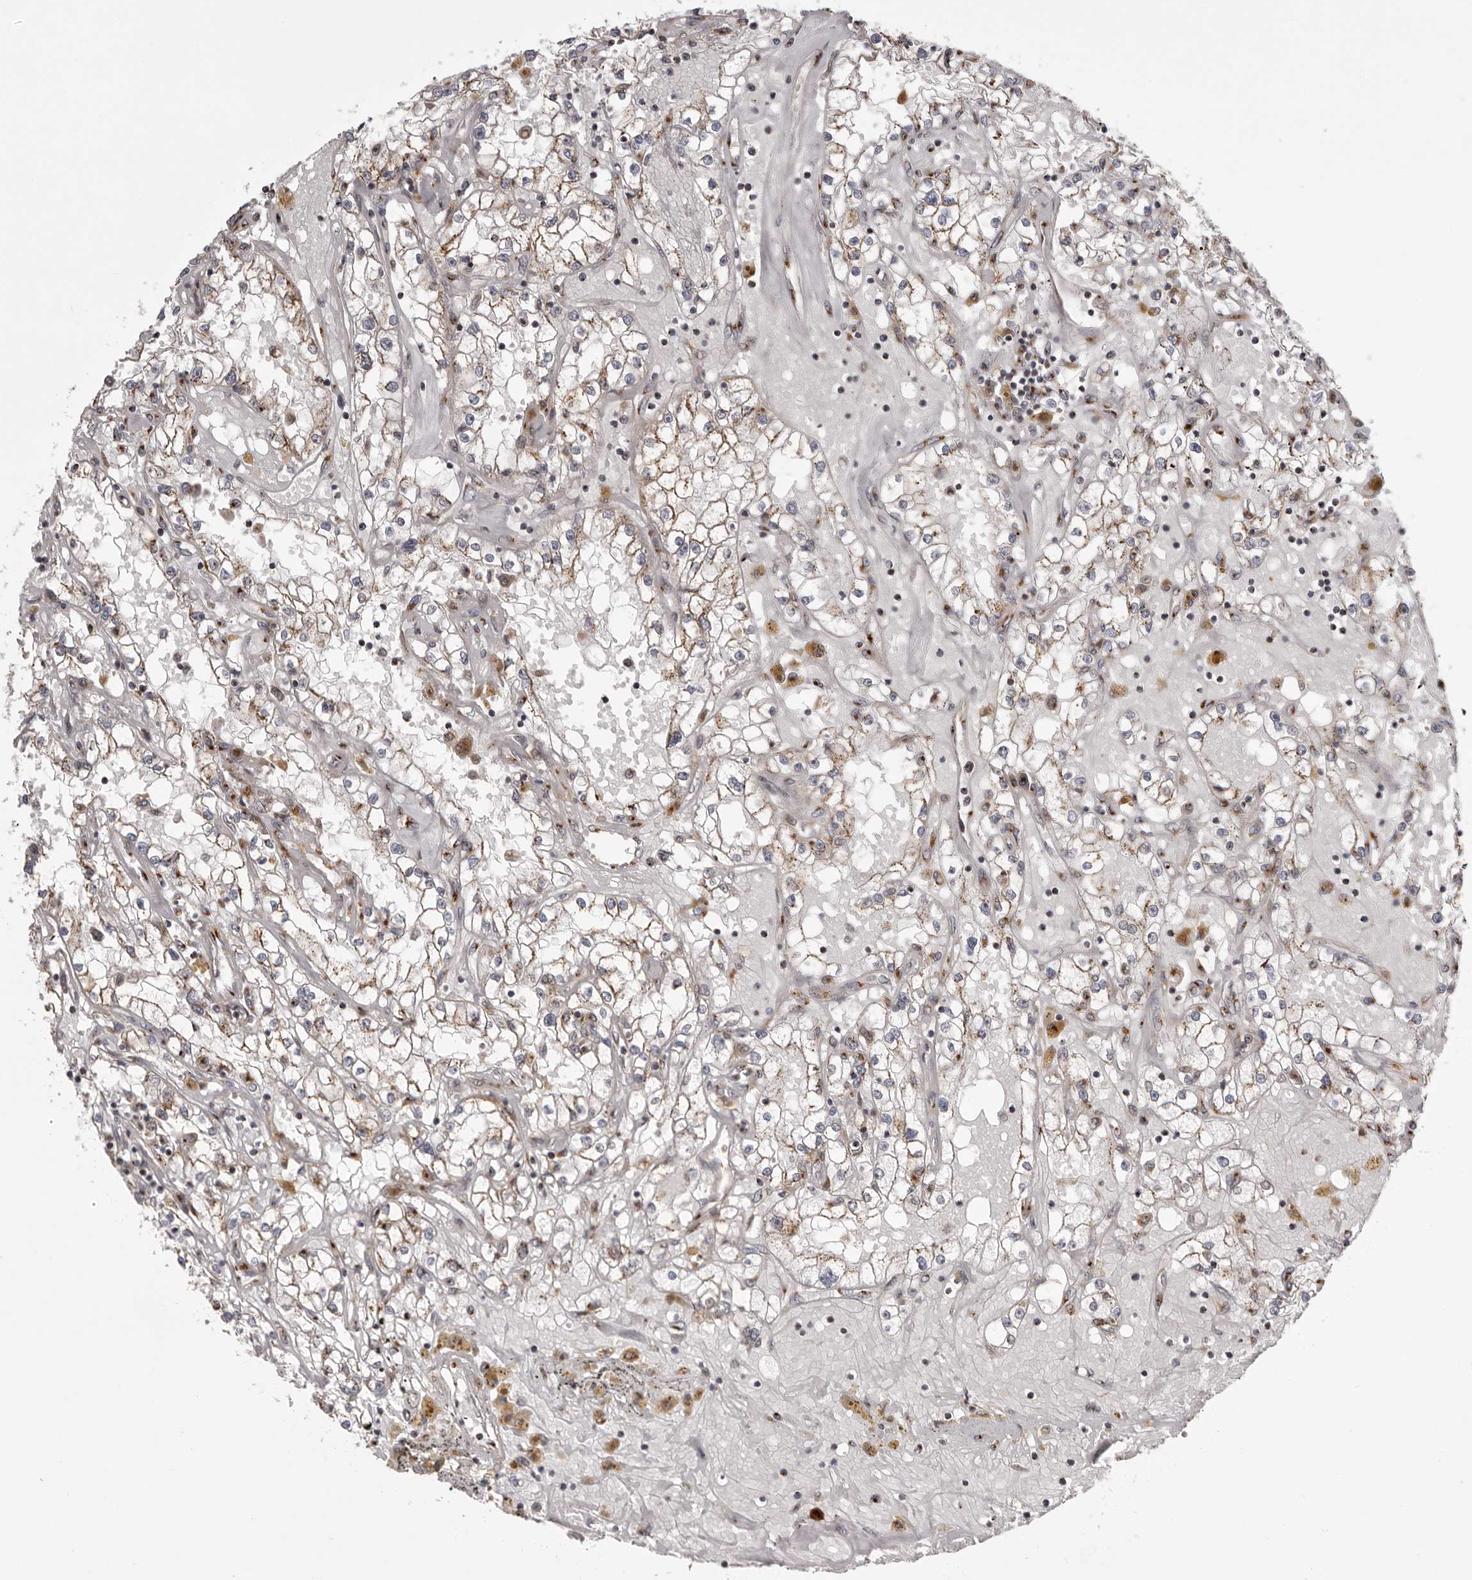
{"staining": {"intensity": "moderate", "quantity": ">75%", "location": "cytoplasmic/membranous"}, "tissue": "renal cancer", "cell_type": "Tumor cells", "image_type": "cancer", "snomed": [{"axis": "morphology", "description": "Adenocarcinoma, NOS"}, {"axis": "topography", "description": "Kidney"}], "caption": "A brown stain highlights moderate cytoplasmic/membranous staining of a protein in human renal adenocarcinoma tumor cells.", "gene": "WDR47", "patient": {"sex": "male", "age": 56}}